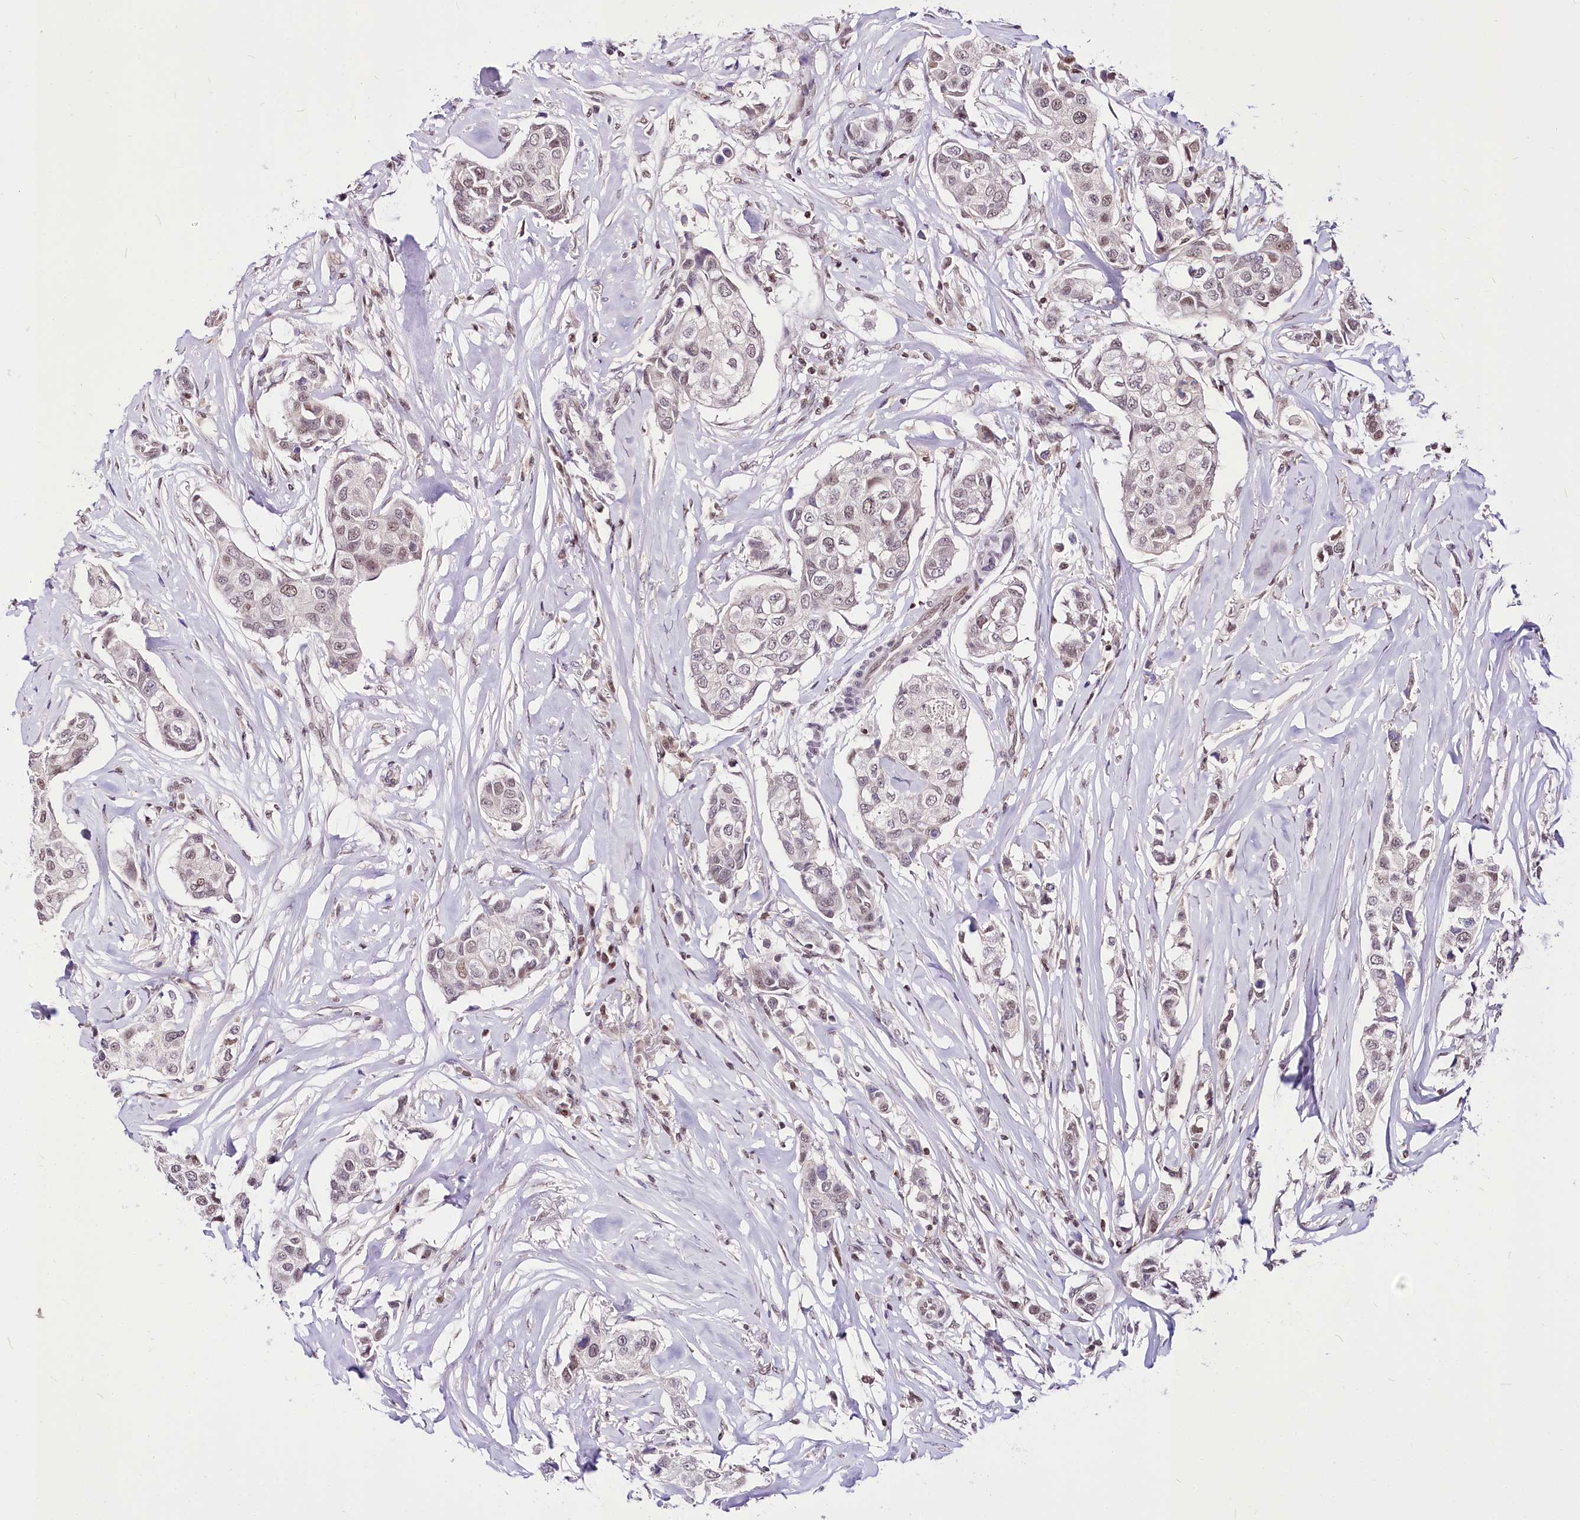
{"staining": {"intensity": "weak", "quantity": "25%-75%", "location": "nuclear"}, "tissue": "breast cancer", "cell_type": "Tumor cells", "image_type": "cancer", "snomed": [{"axis": "morphology", "description": "Duct carcinoma"}, {"axis": "topography", "description": "Breast"}], "caption": "Brown immunohistochemical staining in human breast cancer (invasive ductal carcinoma) exhibits weak nuclear positivity in approximately 25%-75% of tumor cells. The protein is shown in brown color, while the nuclei are stained blue.", "gene": "POLA2", "patient": {"sex": "female", "age": 80}}